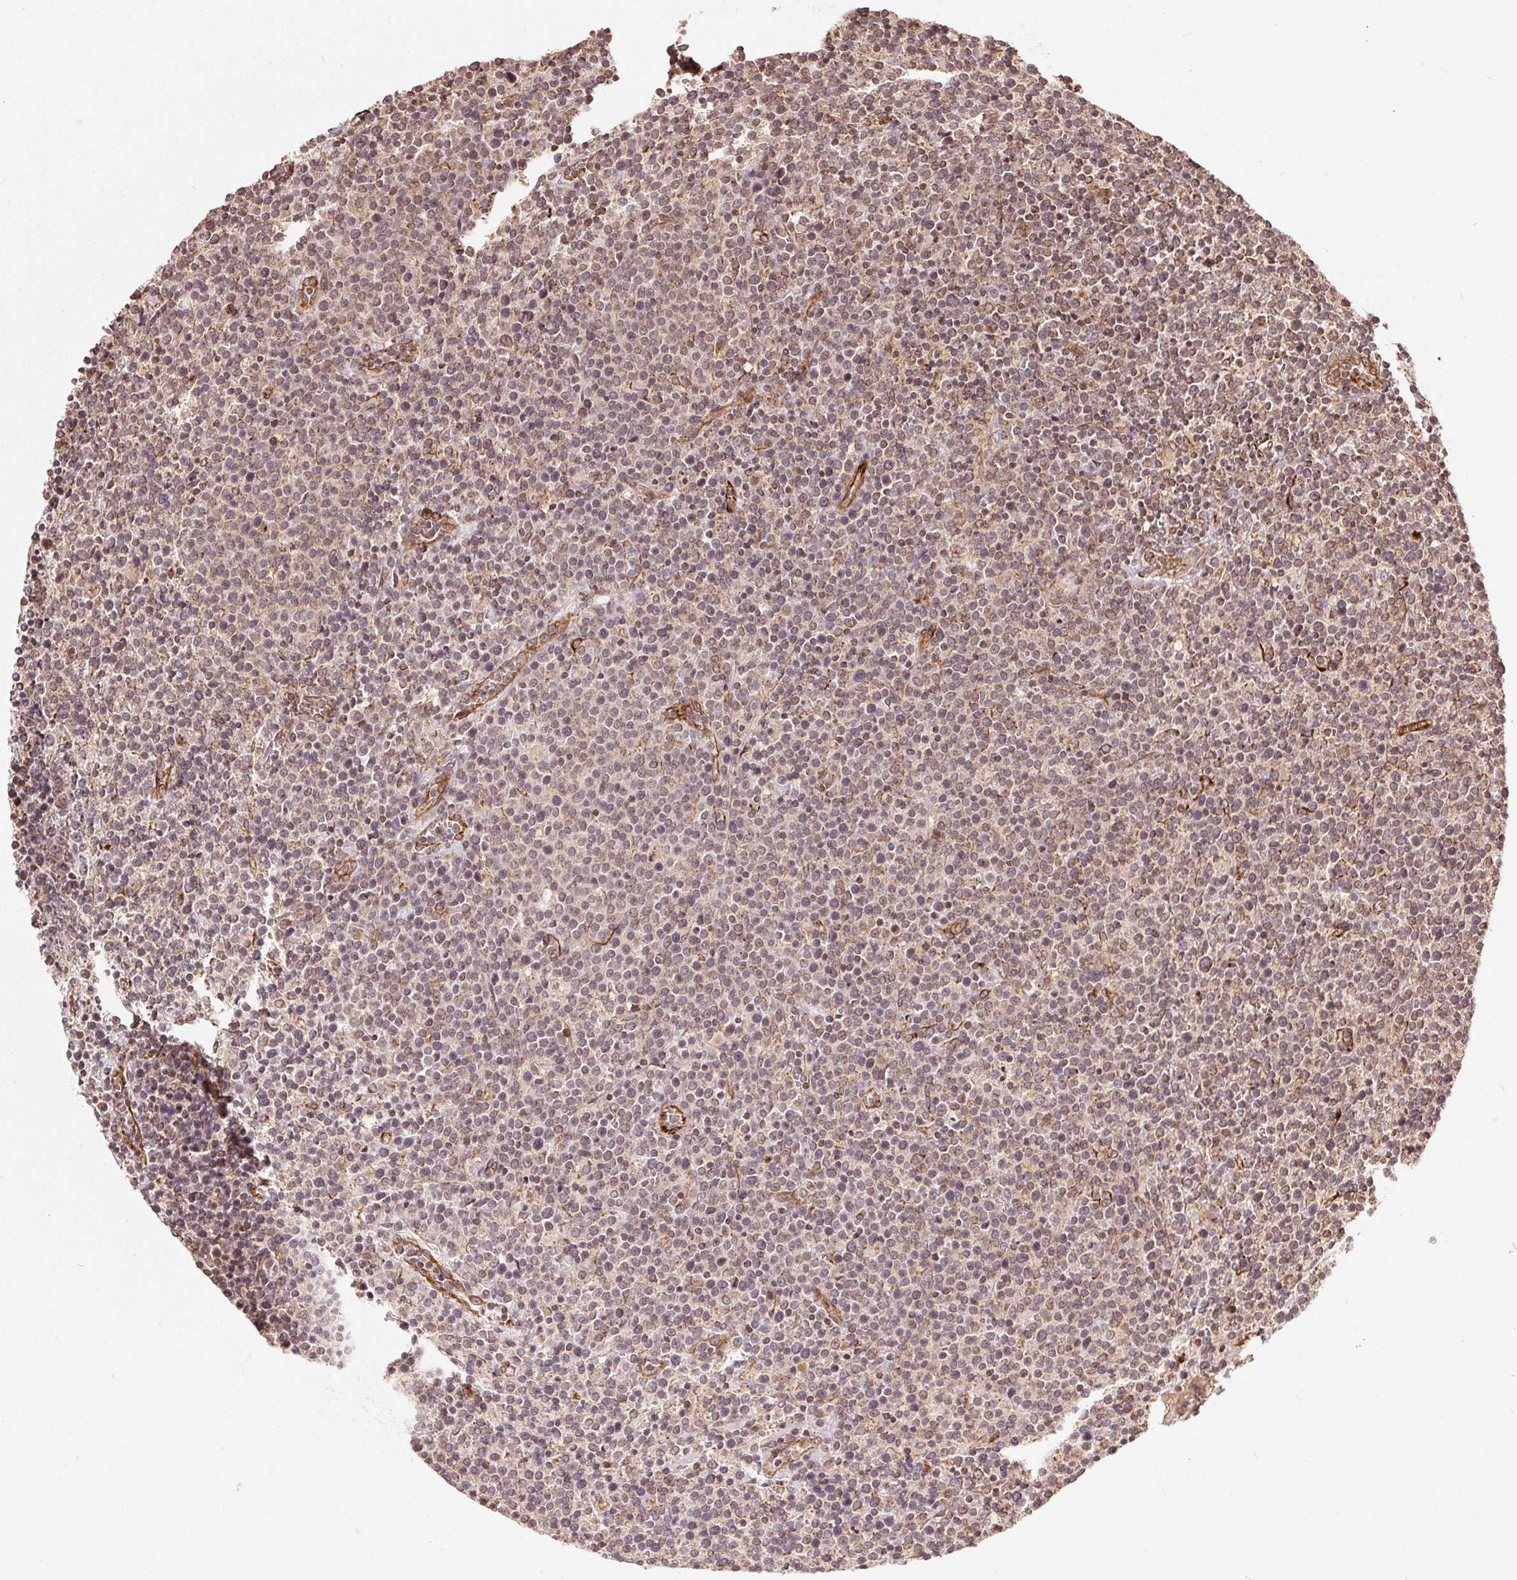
{"staining": {"intensity": "weak", "quantity": "25%-75%", "location": "cytoplasmic/membranous"}, "tissue": "lymphoma", "cell_type": "Tumor cells", "image_type": "cancer", "snomed": [{"axis": "morphology", "description": "Malignant lymphoma, non-Hodgkin's type, High grade"}, {"axis": "topography", "description": "Lymph node"}], "caption": "Protein analysis of high-grade malignant lymphoma, non-Hodgkin's type tissue demonstrates weak cytoplasmic/membranous staining in approximately 25%-75% of tumor cells.", "gene": "SPRED2", "patient": {"sex": "male", "age": 61}}